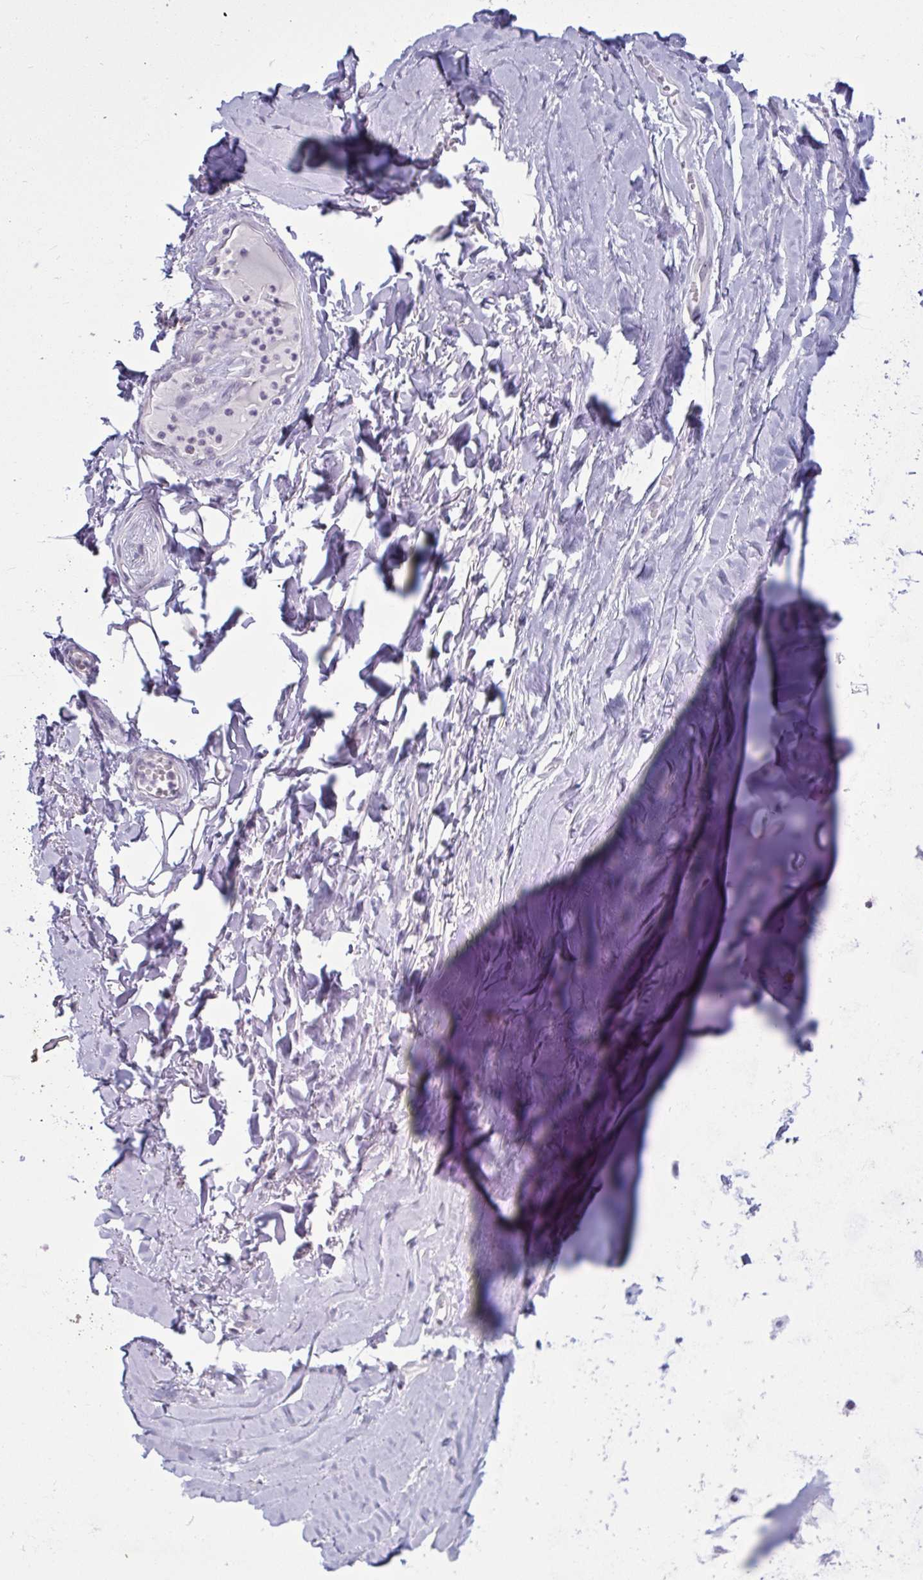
{"staining": {"intensity": "negative", "quantity": "none", "location": "none"}, "tissue": "adipose tissue", "cell_type": "Adipocytes", "image_type": "normal", "snomed": [{"axis": "morphology", "description": "Normal tissue, NOS"}, {"axis": "topography", "description": "Cartilage tissue"}, {"axis": "topography", "description": "Nasopharynx"}, {"axis": "topography", "description": "Thyroid gland"}], "caption": "This histopathology image is of unremarkable adipose tissue stained with IHC to label a protein in brown with the nuclei are counter-stained blue. There is no positivity in adipocytes.", "gene": "TBC1D4", "patient": {"sex": "male", "age": 63}}